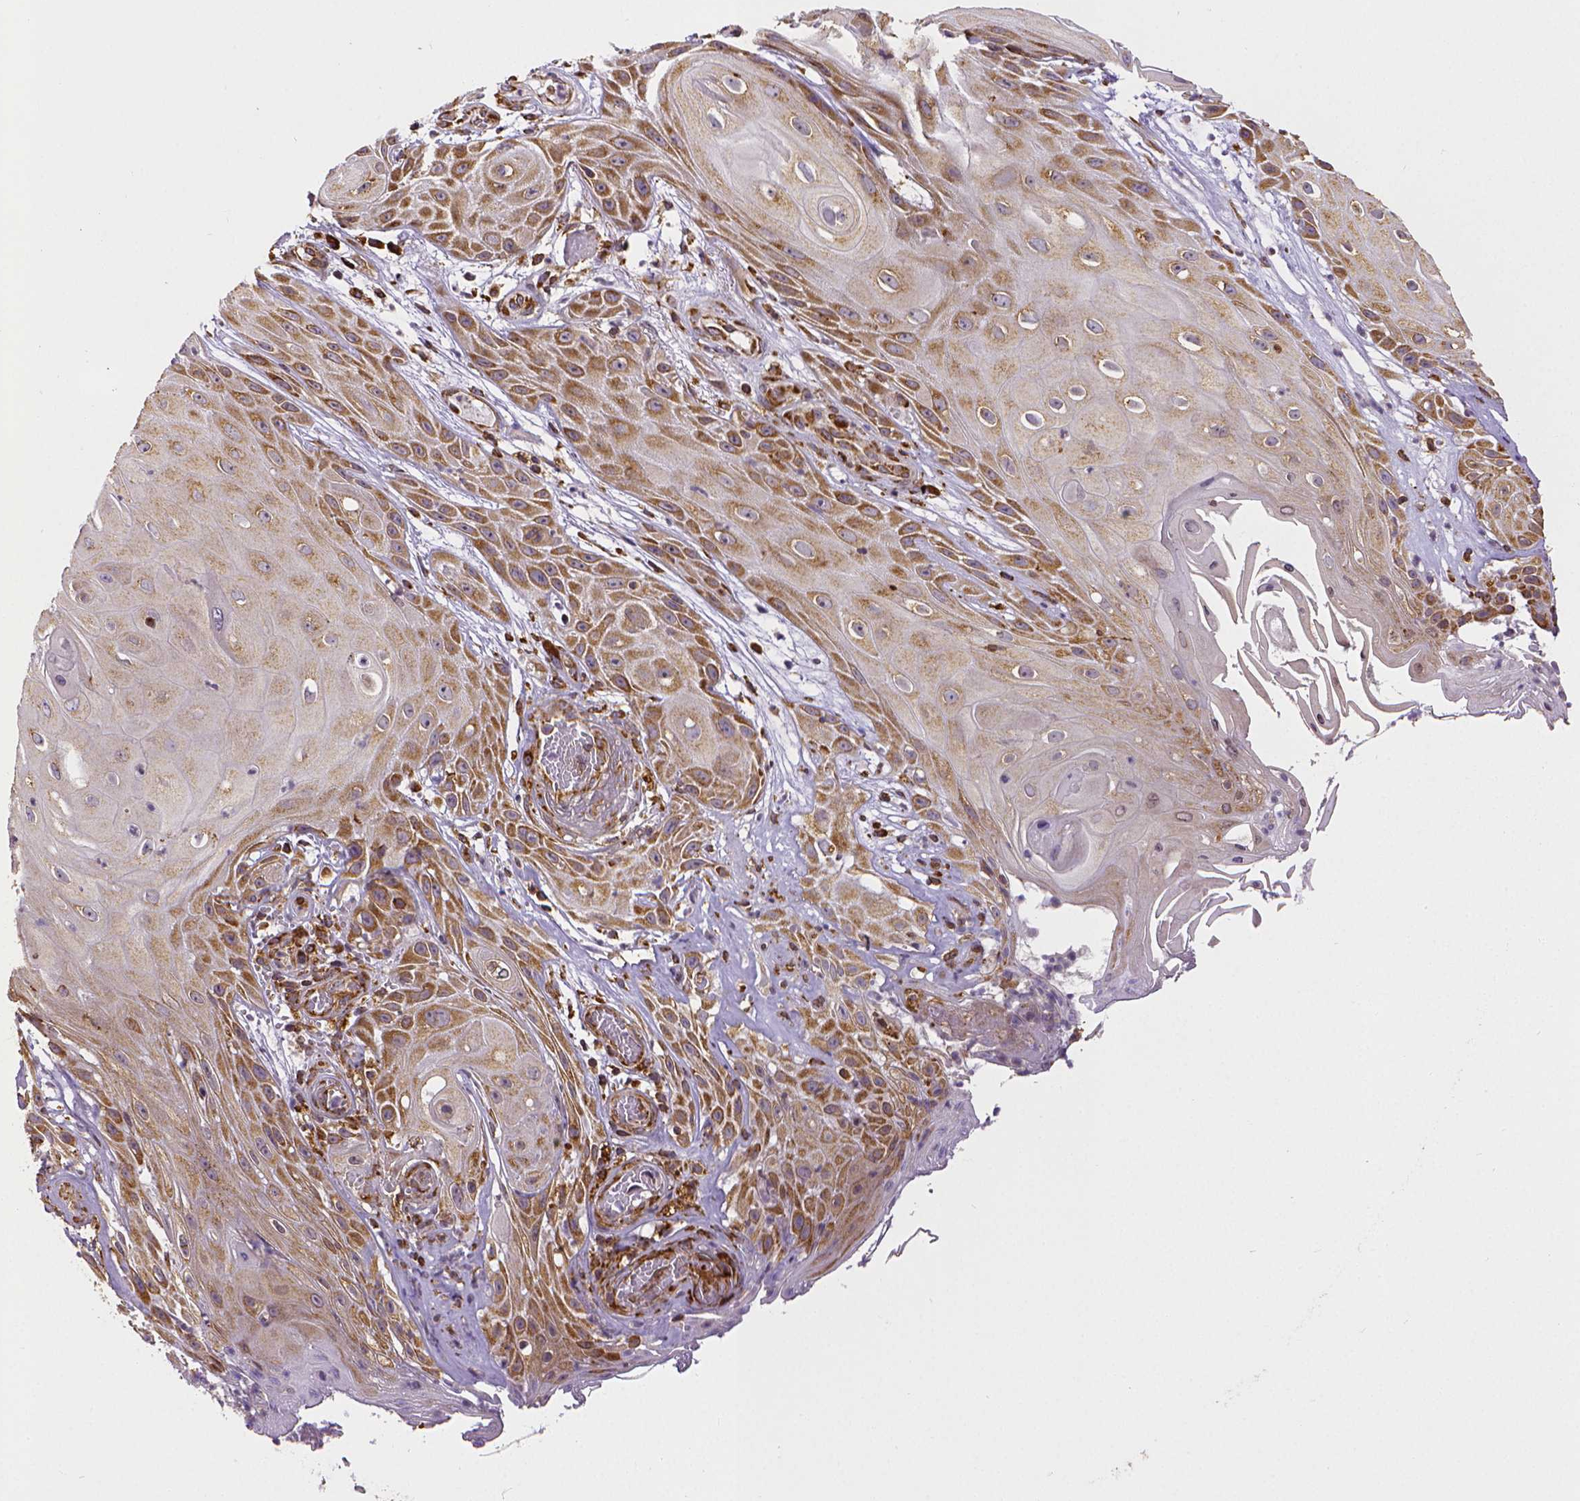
{"staining": {"intensity": "moderate", "quantity": ">75%", "location": "cytoplasmic/membranous"}, "tissue": "skin cancer", "cell_type": "Tumor cells", "image_type": "cancer", "snomed": [{"axis": "morphology", "description": "Squamous cell carcinoma, NOS"}, {"axis": "topography", "description": "Skin"}], "caption": "Skin cancer stained with a brown dye demonstrates moderate cytoplasmic/membranous positive staining in about >75% of tumor cells.", "gene": "MTDH", "patient": {"sex": "male", "age": 62}}